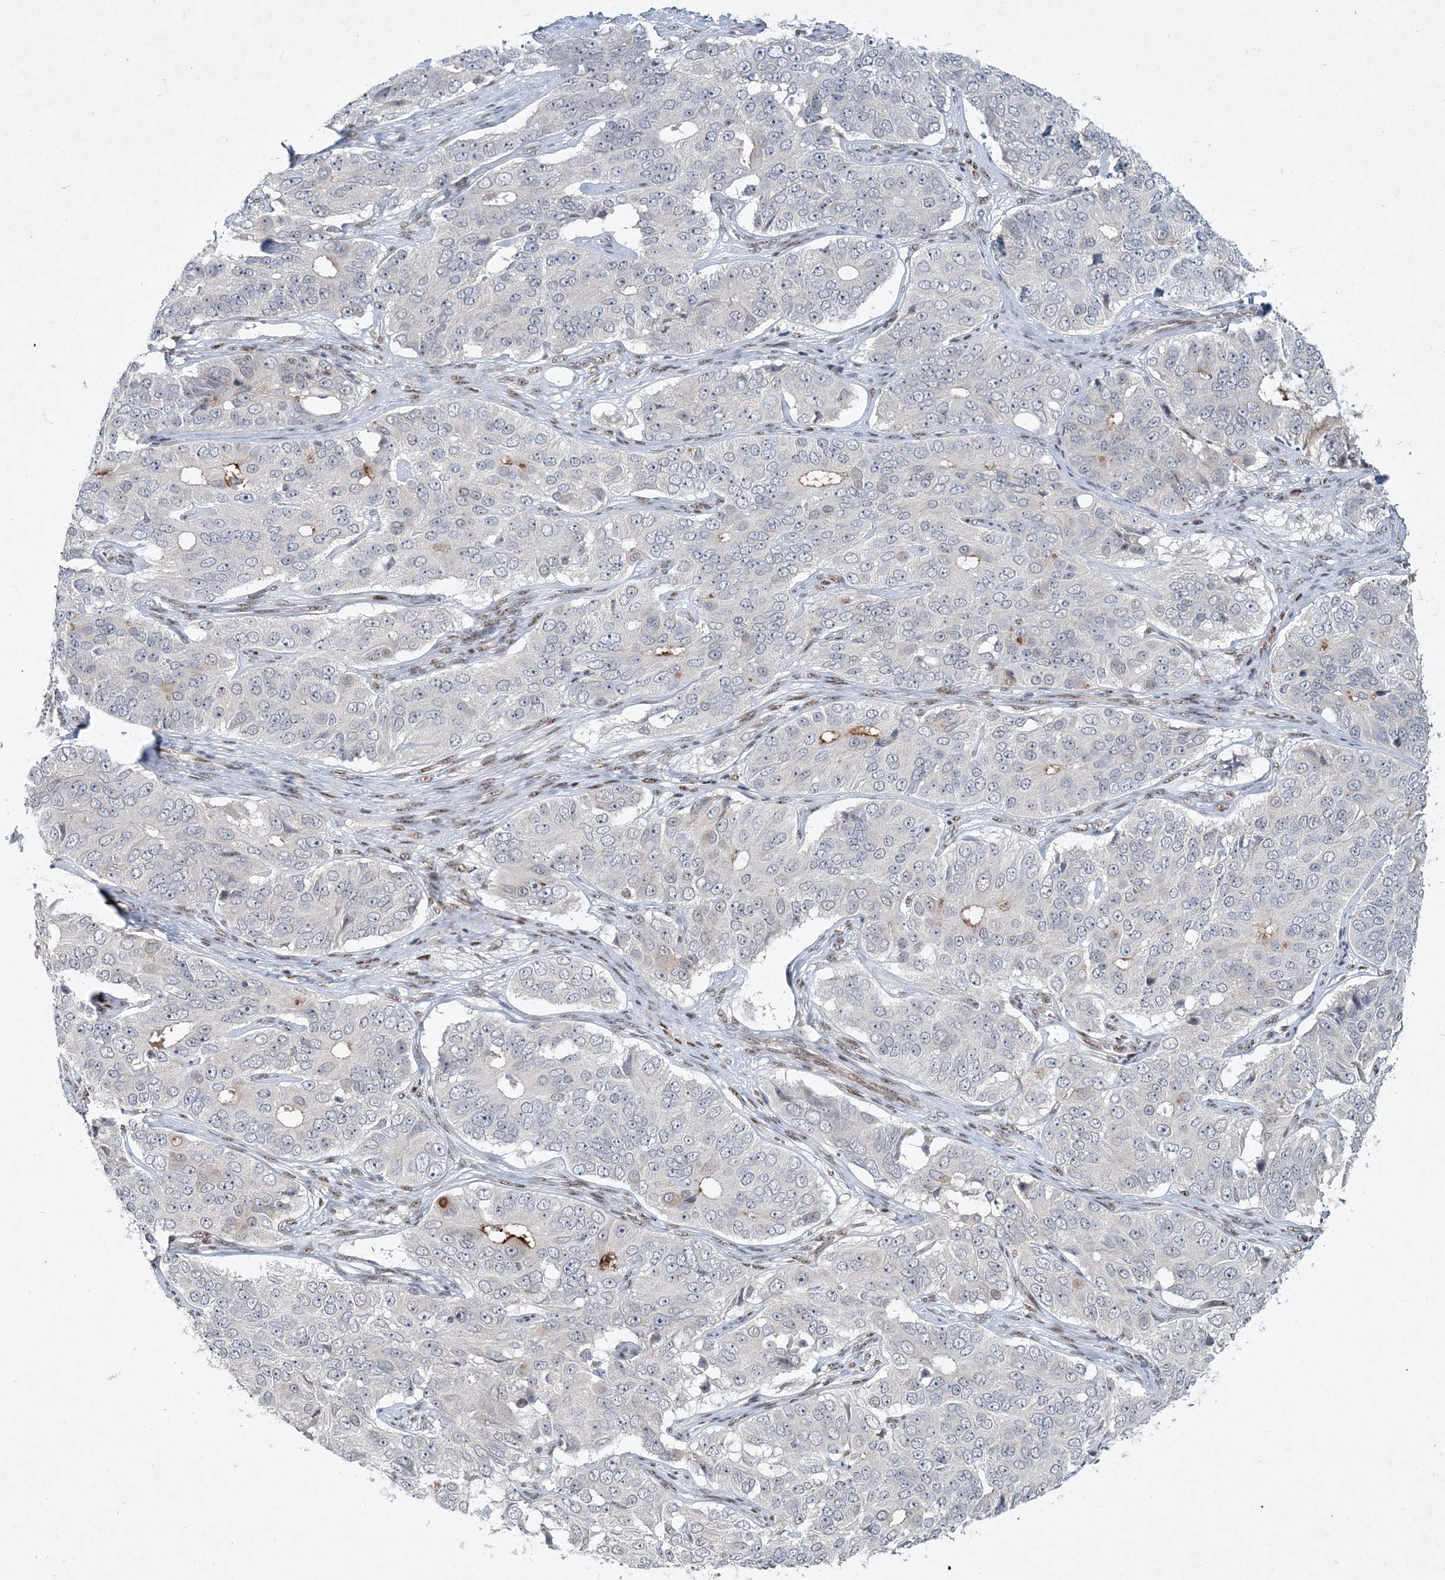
{"staining": {"intensity": "negative", "quantity": "none", "location": "none"}, "tissue": "ovarian cancer", "cell_type": "Tumor cells", "image_type": "cancer", "snomed": [{"axis": "morphology", "description": "Carcinoma, endometroid"}, {"axis": "topography", "description": "Ovary"}], "caption": "Protein analysis of ovarian cancer (endometroid carcinoma) displays no significant expression in tumor cells.", "gene": "GIN1", "patient": {"sex": "female", "age": 51}}